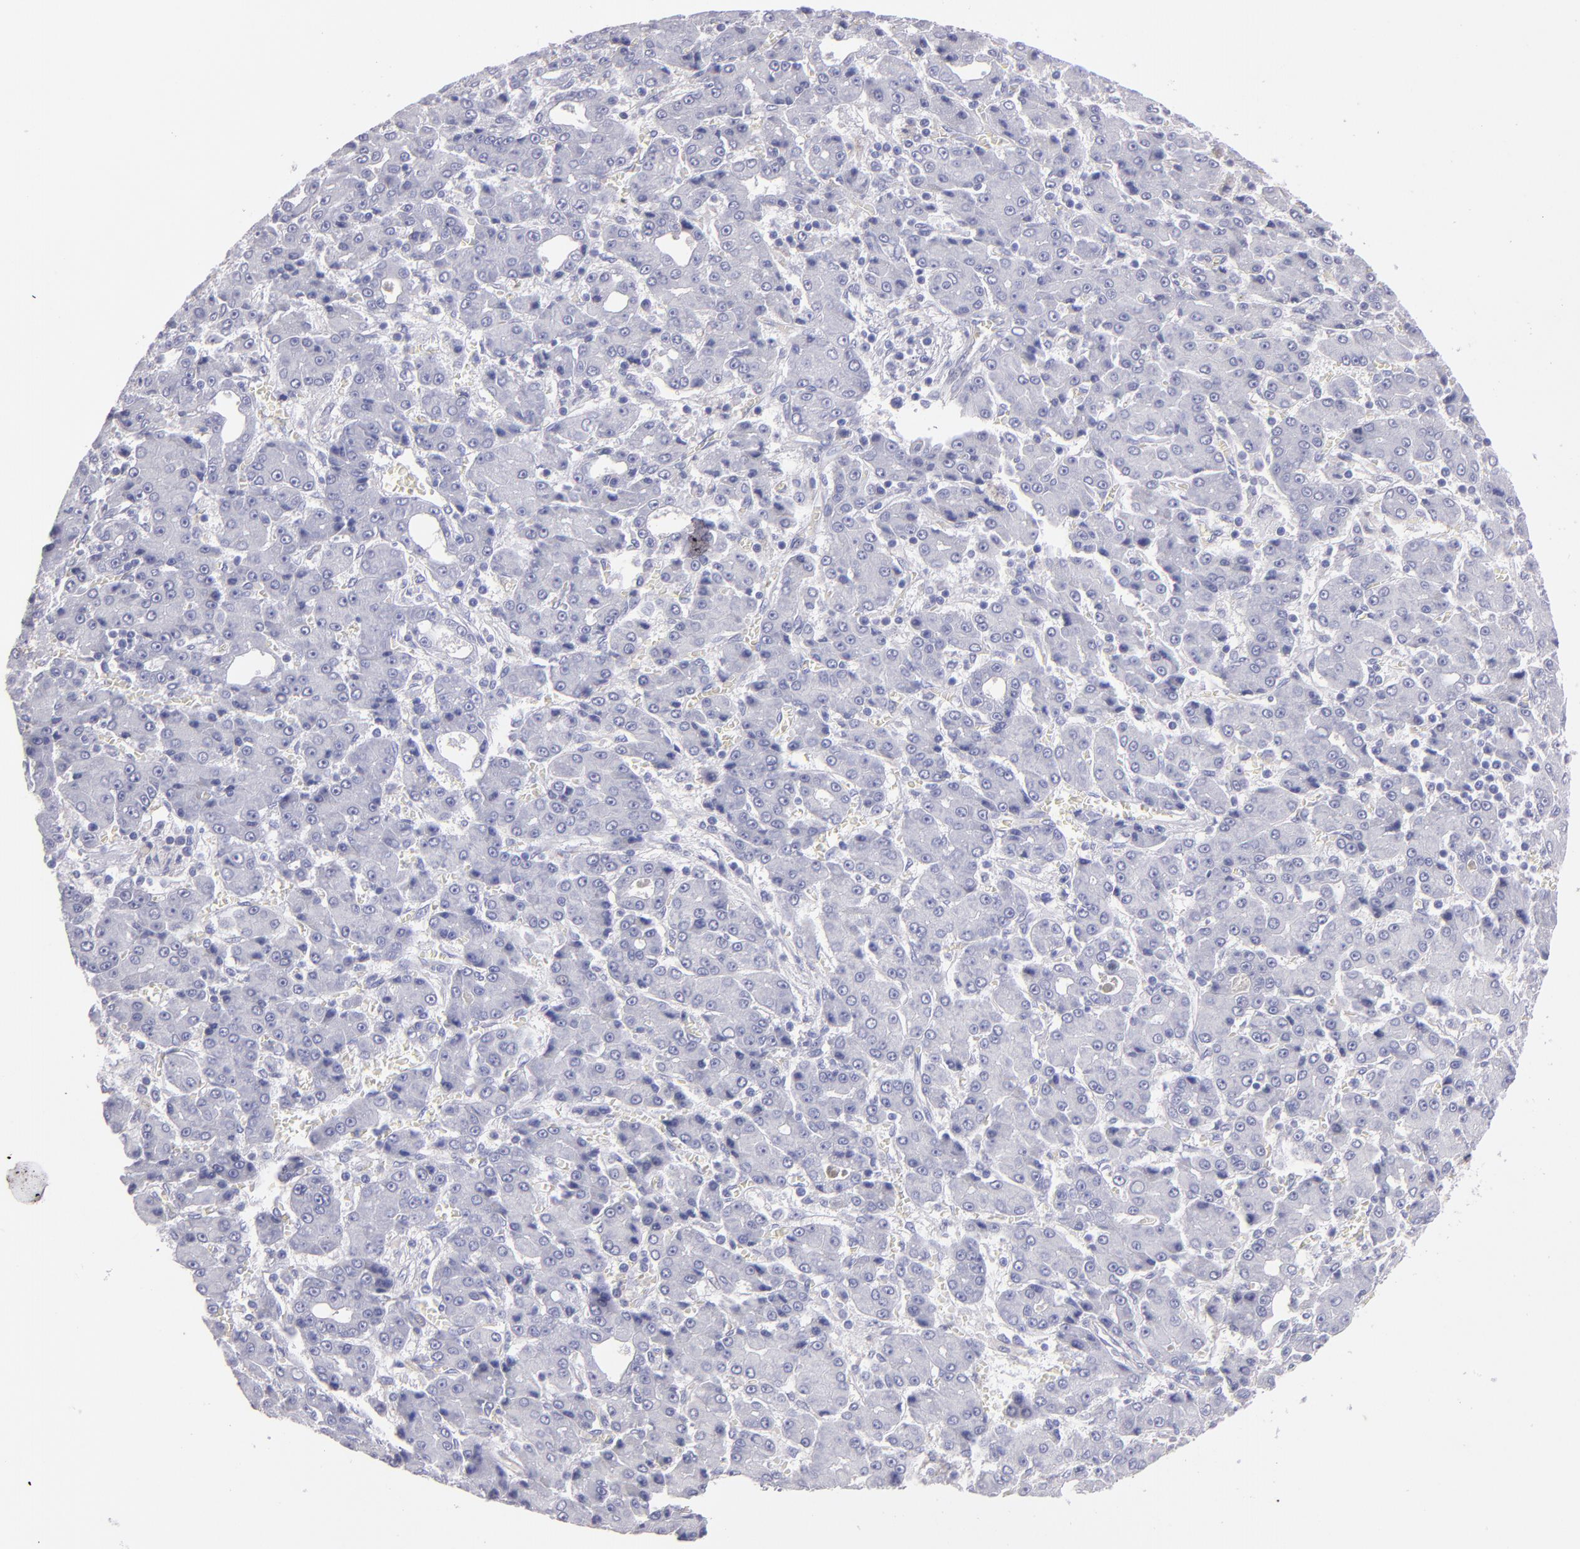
{"staining": {"intensity": "negative", "quantity": "none", "location": "none"}, "tissue": "liver cancer", "cell_type": "Tumor cells", "image_type": "cancer", "snomed": [{"axis": "morphology", "description": "Carcinoma, Hepatocellular, NOS"}, {"axis": "topography", "description": "Liver"}], "caption": "A histopathology image of human liver cancer is negative for staining in tumor cells.", "gene": "TG", "patient": {"sex": "male", "age": 69}}